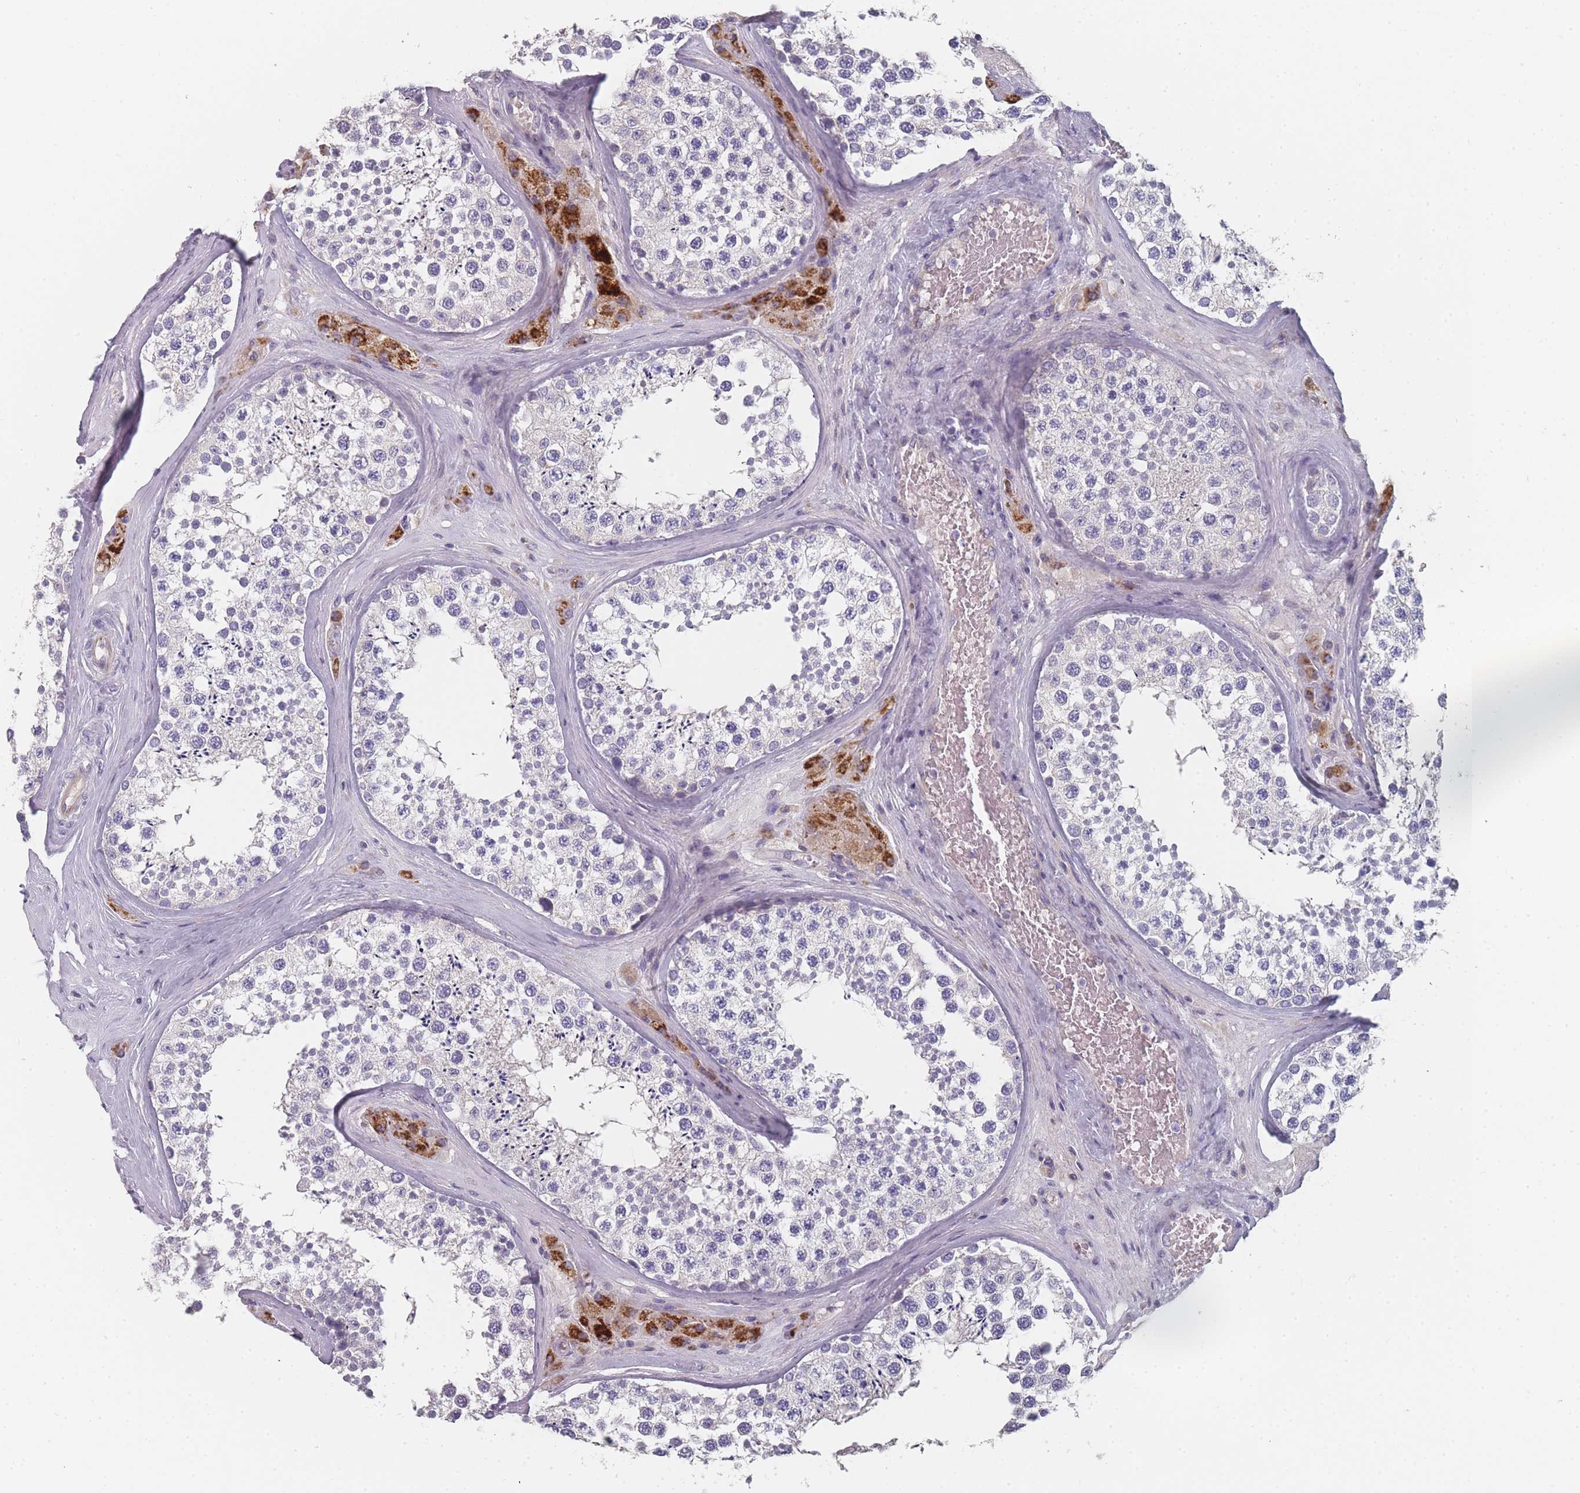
{"staining": {"intensity": "negative", "quantity": "none", "location": "none"}, "tissue": "testis", "cell_type": "Cells in seminiferous ducts", "image_type": "normal", "snomed": [{"axis": "morphology", "description": "Normal tissue, NOS"}, {"axis": "topography", "description": "Testis"}], "caption": "Immunohistochemistry micrograph of benign testis: testis stained with DAB (3,3'-diaminobenzidine) exhibits no significant protein expression in cells in seminiferous ducts.", "gene": "SLC35E4", "patient": {"sex": "male", "age": 46}}